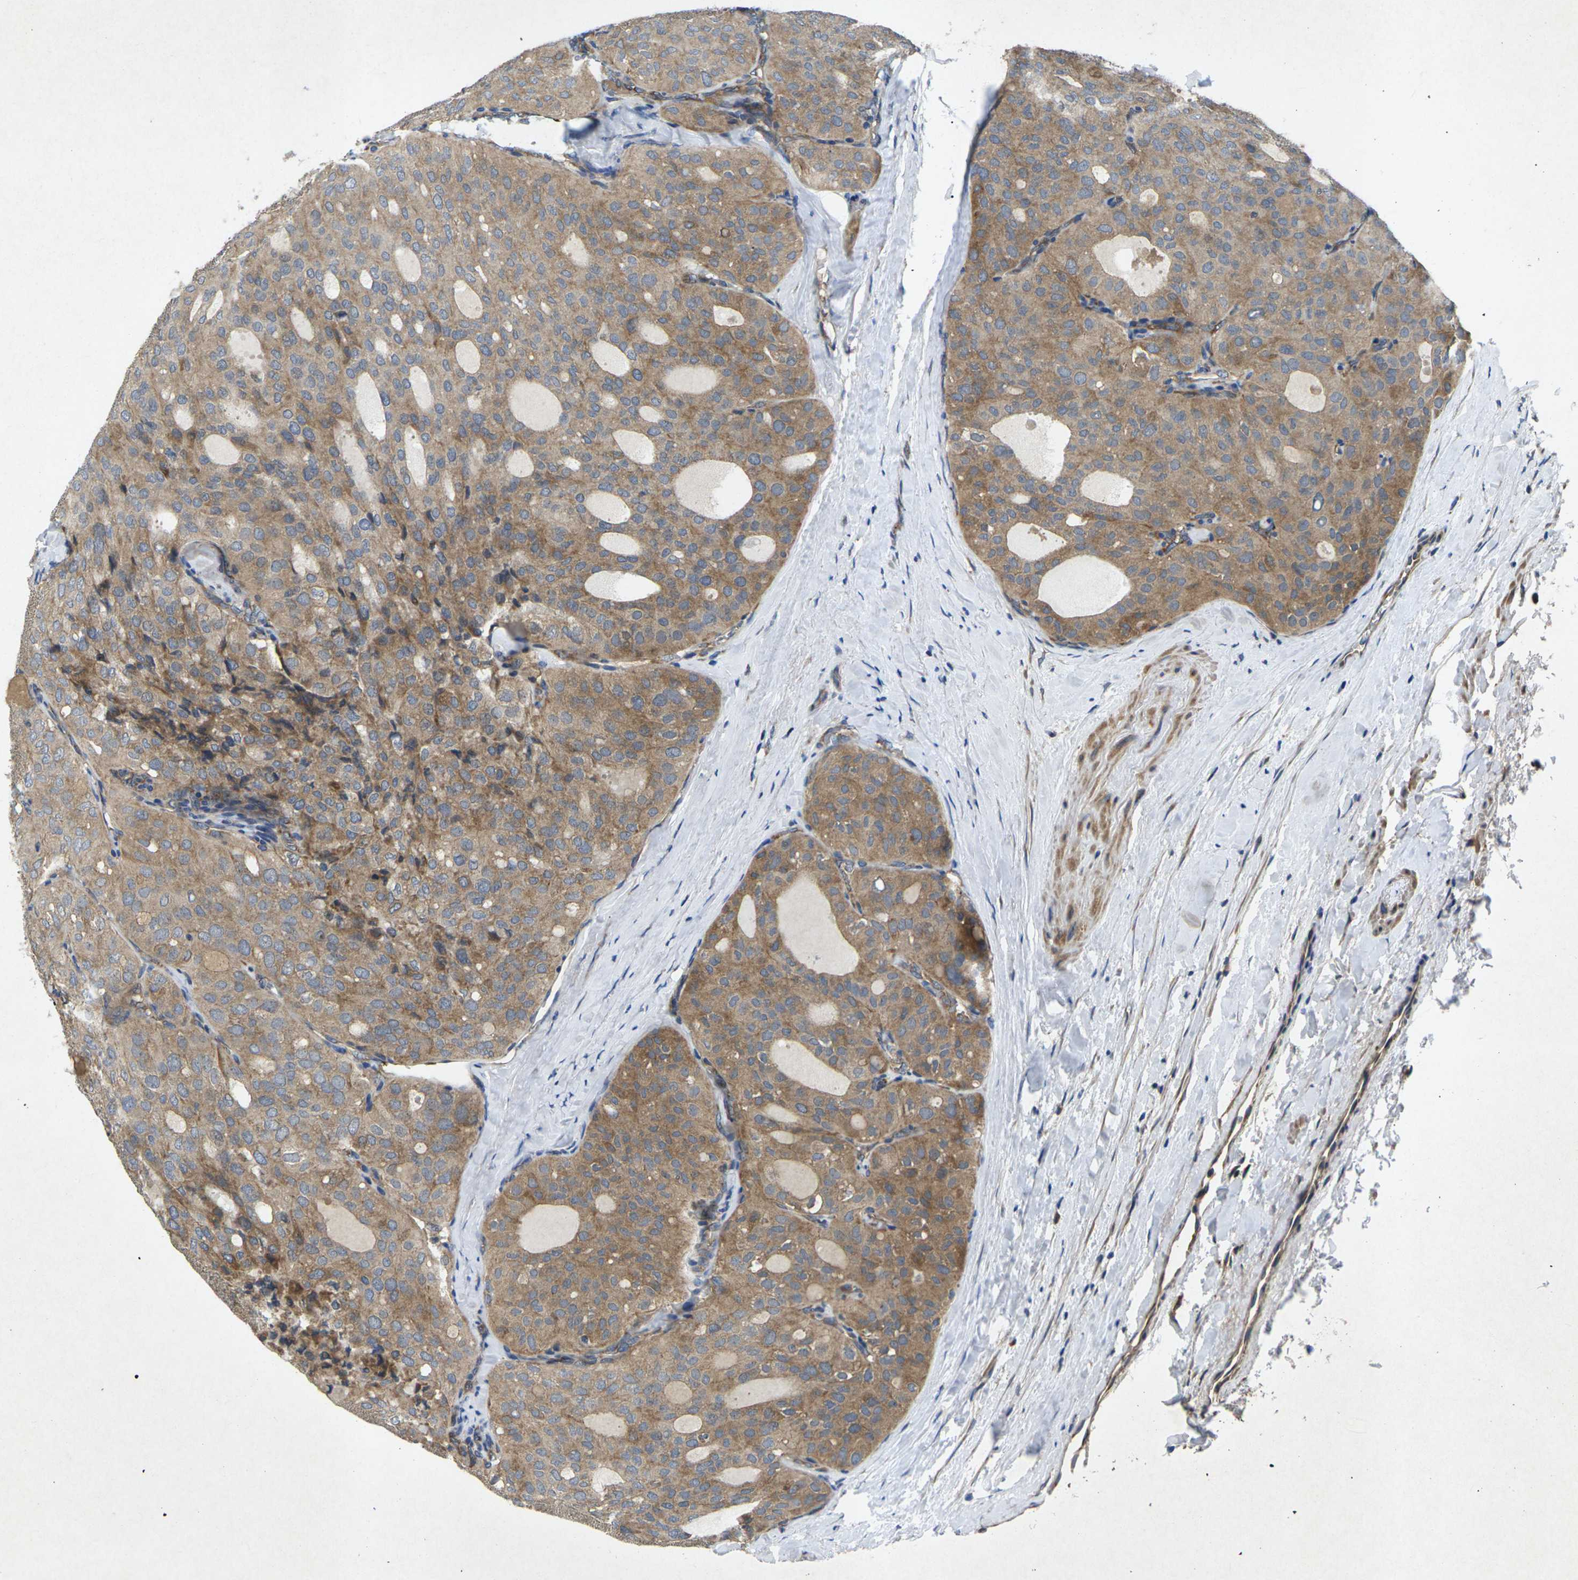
{"staining": {"intensity": "moderate", "quantity": ">75%", "location": "cytoplasmic/membranous"}, "tissue": "thyroid cancer", "cell_type": "Tumor cells", "image_type": "cancer", "snomed": [{"axis": "morphology", "description": "Follicular adenoma carcinoma, NOS"}, {"axis": "topography", "description": "Thyroid gland"}], "caption": "This image demonstrates thyroid follicular adenoma carcinoma stained with immunohistochemistry to label a protein in brown. The cytoplasmic/membranous of tumor cells show moderate positivity for the protein. Nuclei are counter-stained blue.", "gene": "KIF1B", "patient": {"sex": "male", "age": 75}}